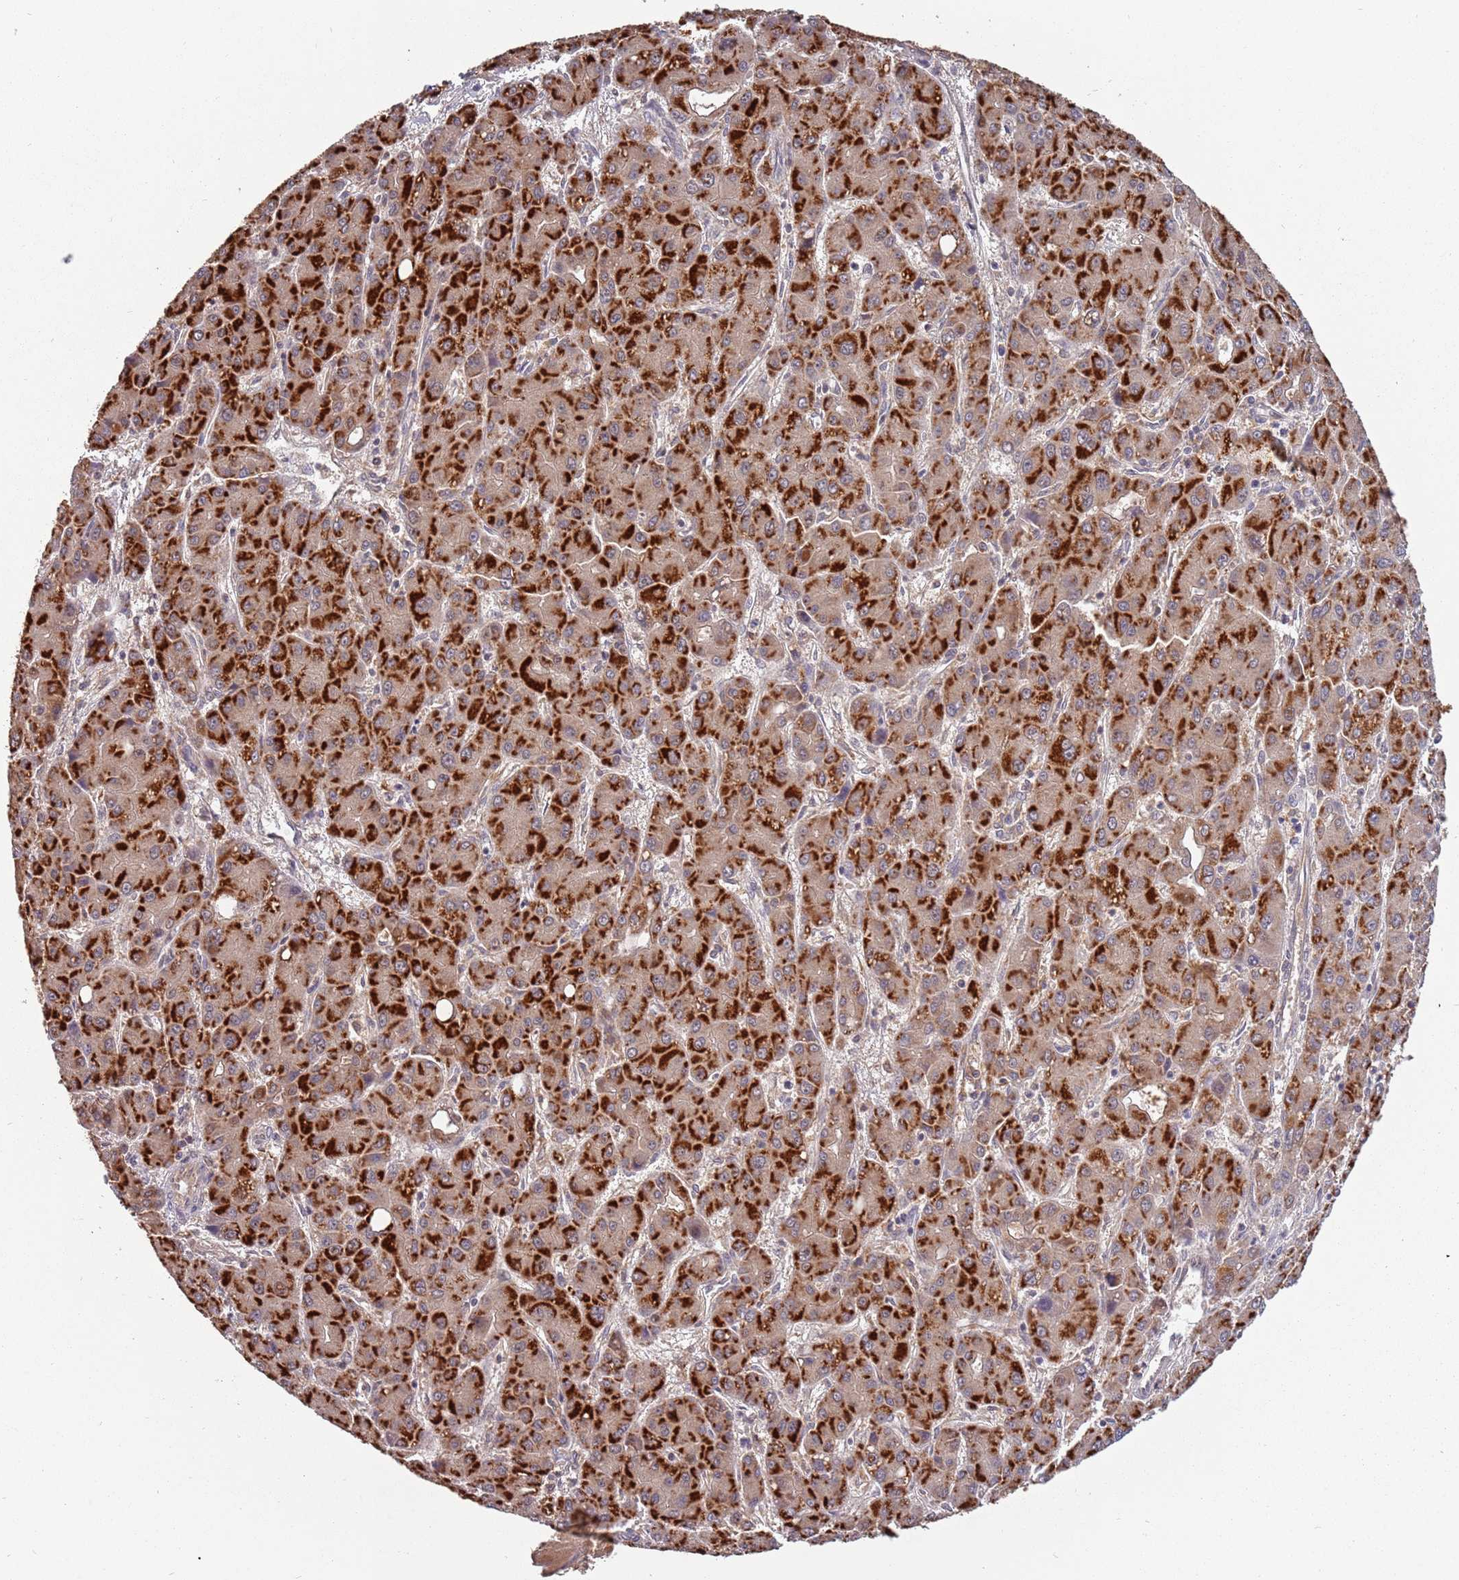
{"staining": {"intensity": "strong", "quantity": ">75%", "location": "cytoplasmic/membranous"}, "tissue": "liver cancer", "cell_type": "Tumor cells", "image_type": "cancer", "snomed": [{"axis": "morphology", "description": "Carcinoma, Hepatocellular, NOS"}, {"axis": "topography", "description": "Liver"}], "caption": "A histopathology image of hepatocellular carcinoma (liver) stained for a protein displays strong cytoplasmic/membranous brown staining in tumor cells.", "gene": "USP32", "patient": {"sex": "male", "age": 55}}